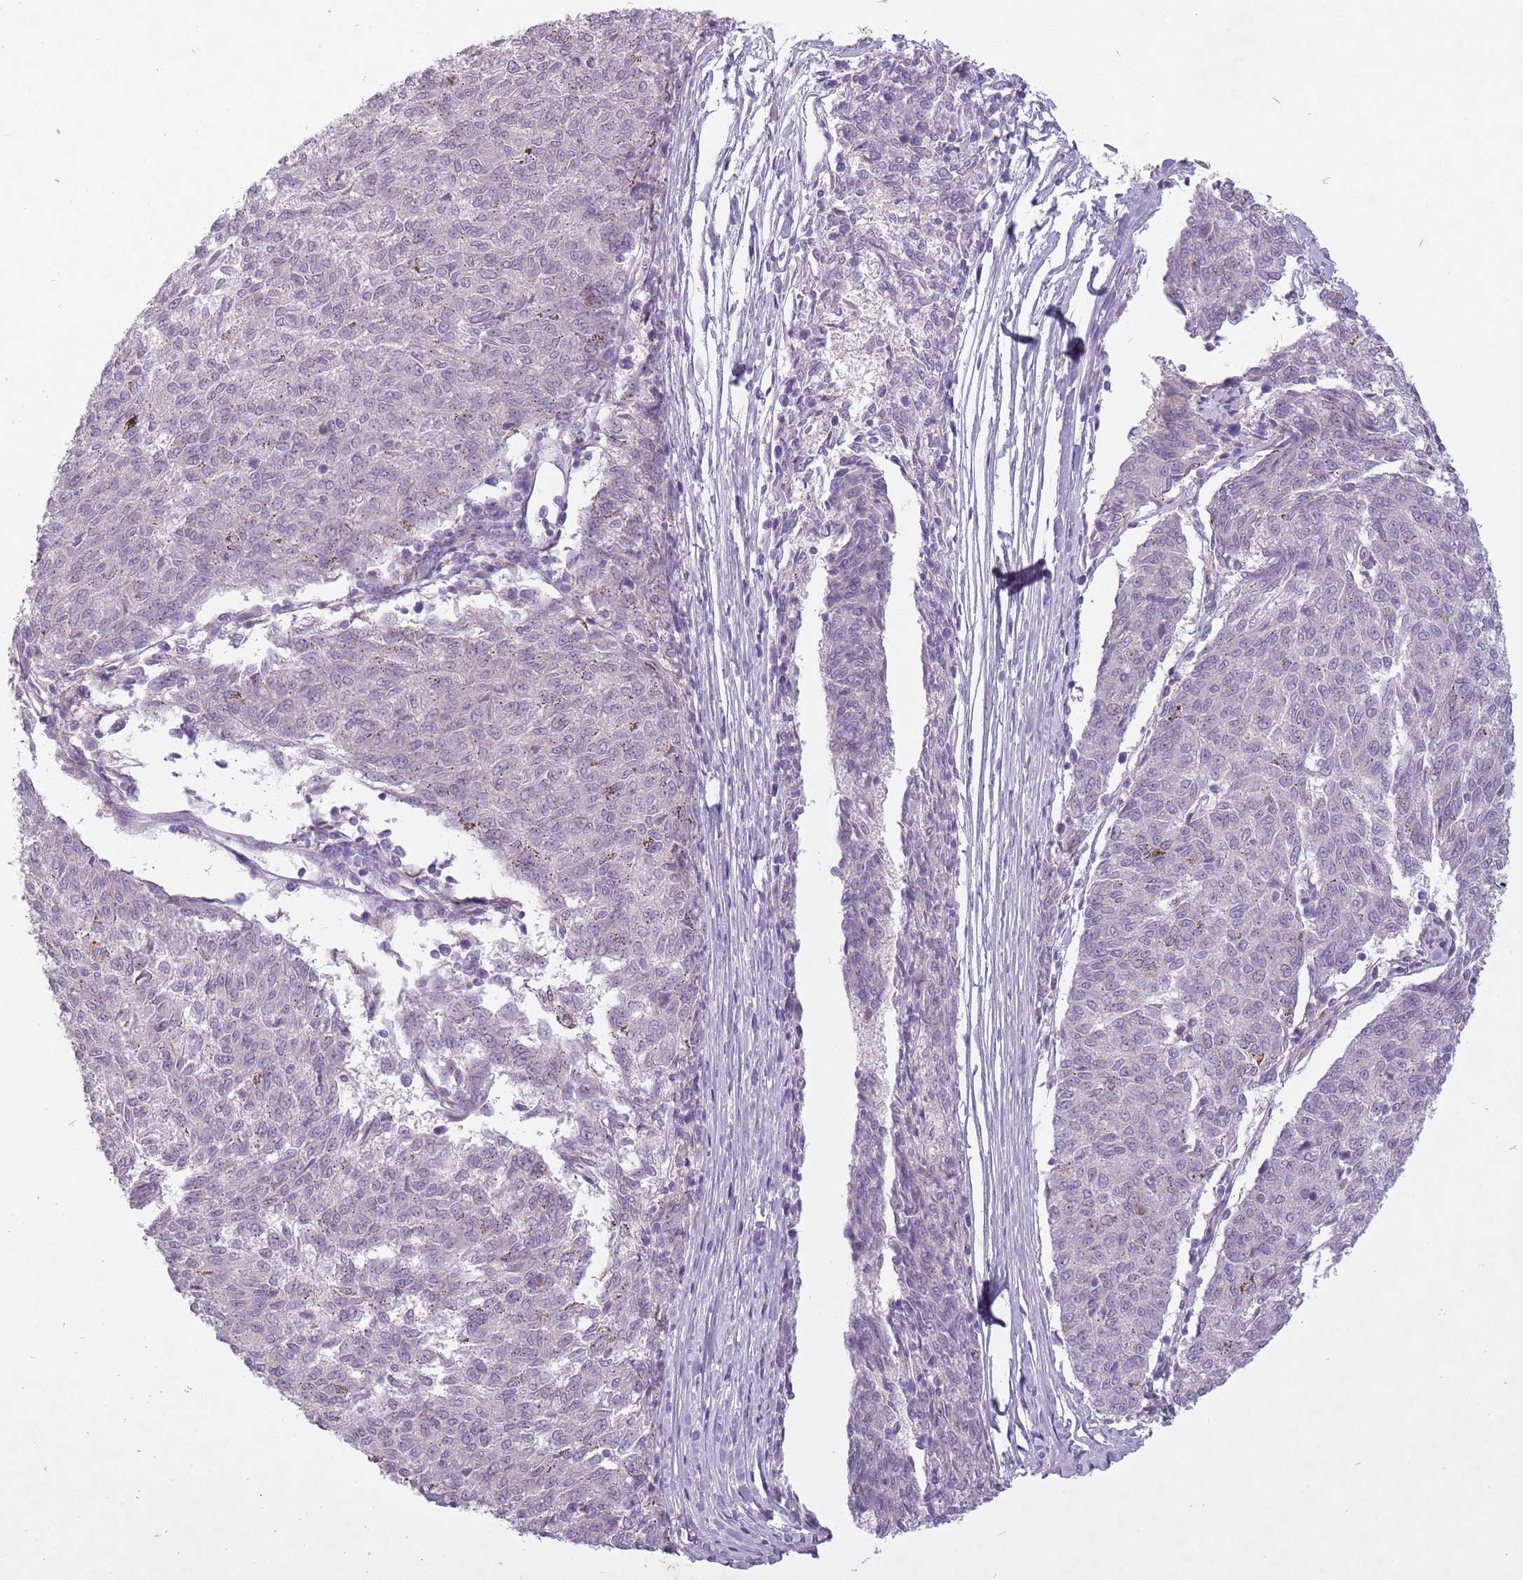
{"staining": {"intensity": "negative", "quantity": "none", "location": "none"}, "tissue": "melanoma", "cell_type": "Tumor cells", "image_type": "cancer", "snomed": [{"axis": "morphology", "description": "Malignant melanoma, NOS"}, {"axis": "topography", "description": "Skin"}], "caption": "Immunohistochemistry (IHC) photomicrograph of neoplastic tissue: melanoma stained with DAB (3,3'-diaminobenzidine) shows no significant protein staining in tumor cells. Nuclei are stained in blue.", "gene": "FAM43B", "patient": {"sex": "female", "age": 72}}